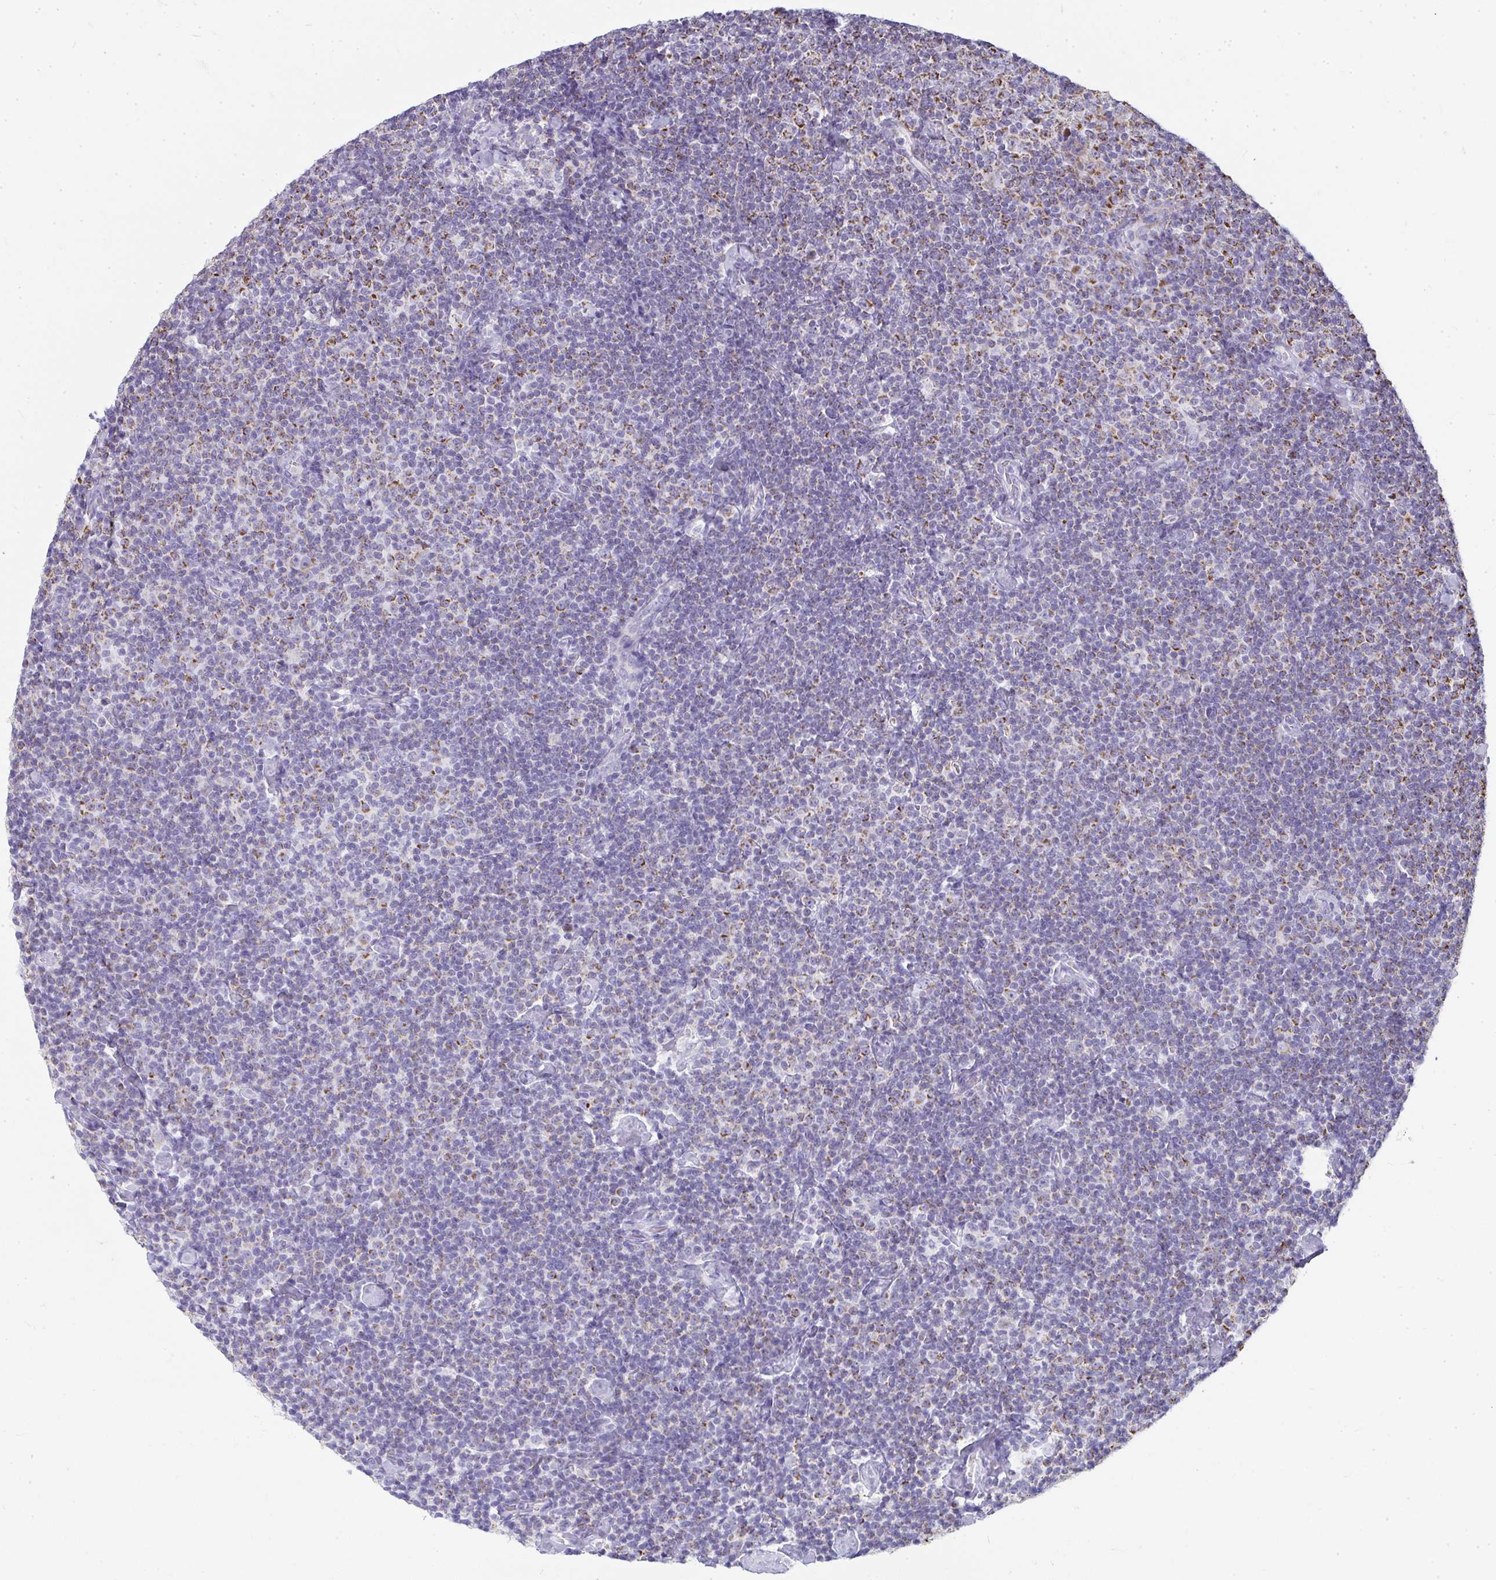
{"staining": {"intensity": "moderate", "quantity": "<25%", "location": "cytoplasmic/membranous"}, "tissue": "lymphoma", "cell_type": "Tumor cells", "image_type": "cancer", "snomed": [{"axis": "morphology", "description": "Malignant lymphoma, non-Hodgkin's type, Low grade"}, {"axis": "topography", "description": "Lymph node"}], "caption": "Immunohistochemical staining of low-grade malignant lymphoma, non-Hodgkin's type exhibits moderate cytoplasmic/membranous protein expression in approximately <25% of tumor cells.", "gene": "SLC6A1", "patient": {"sex": "male", "age": 81}}